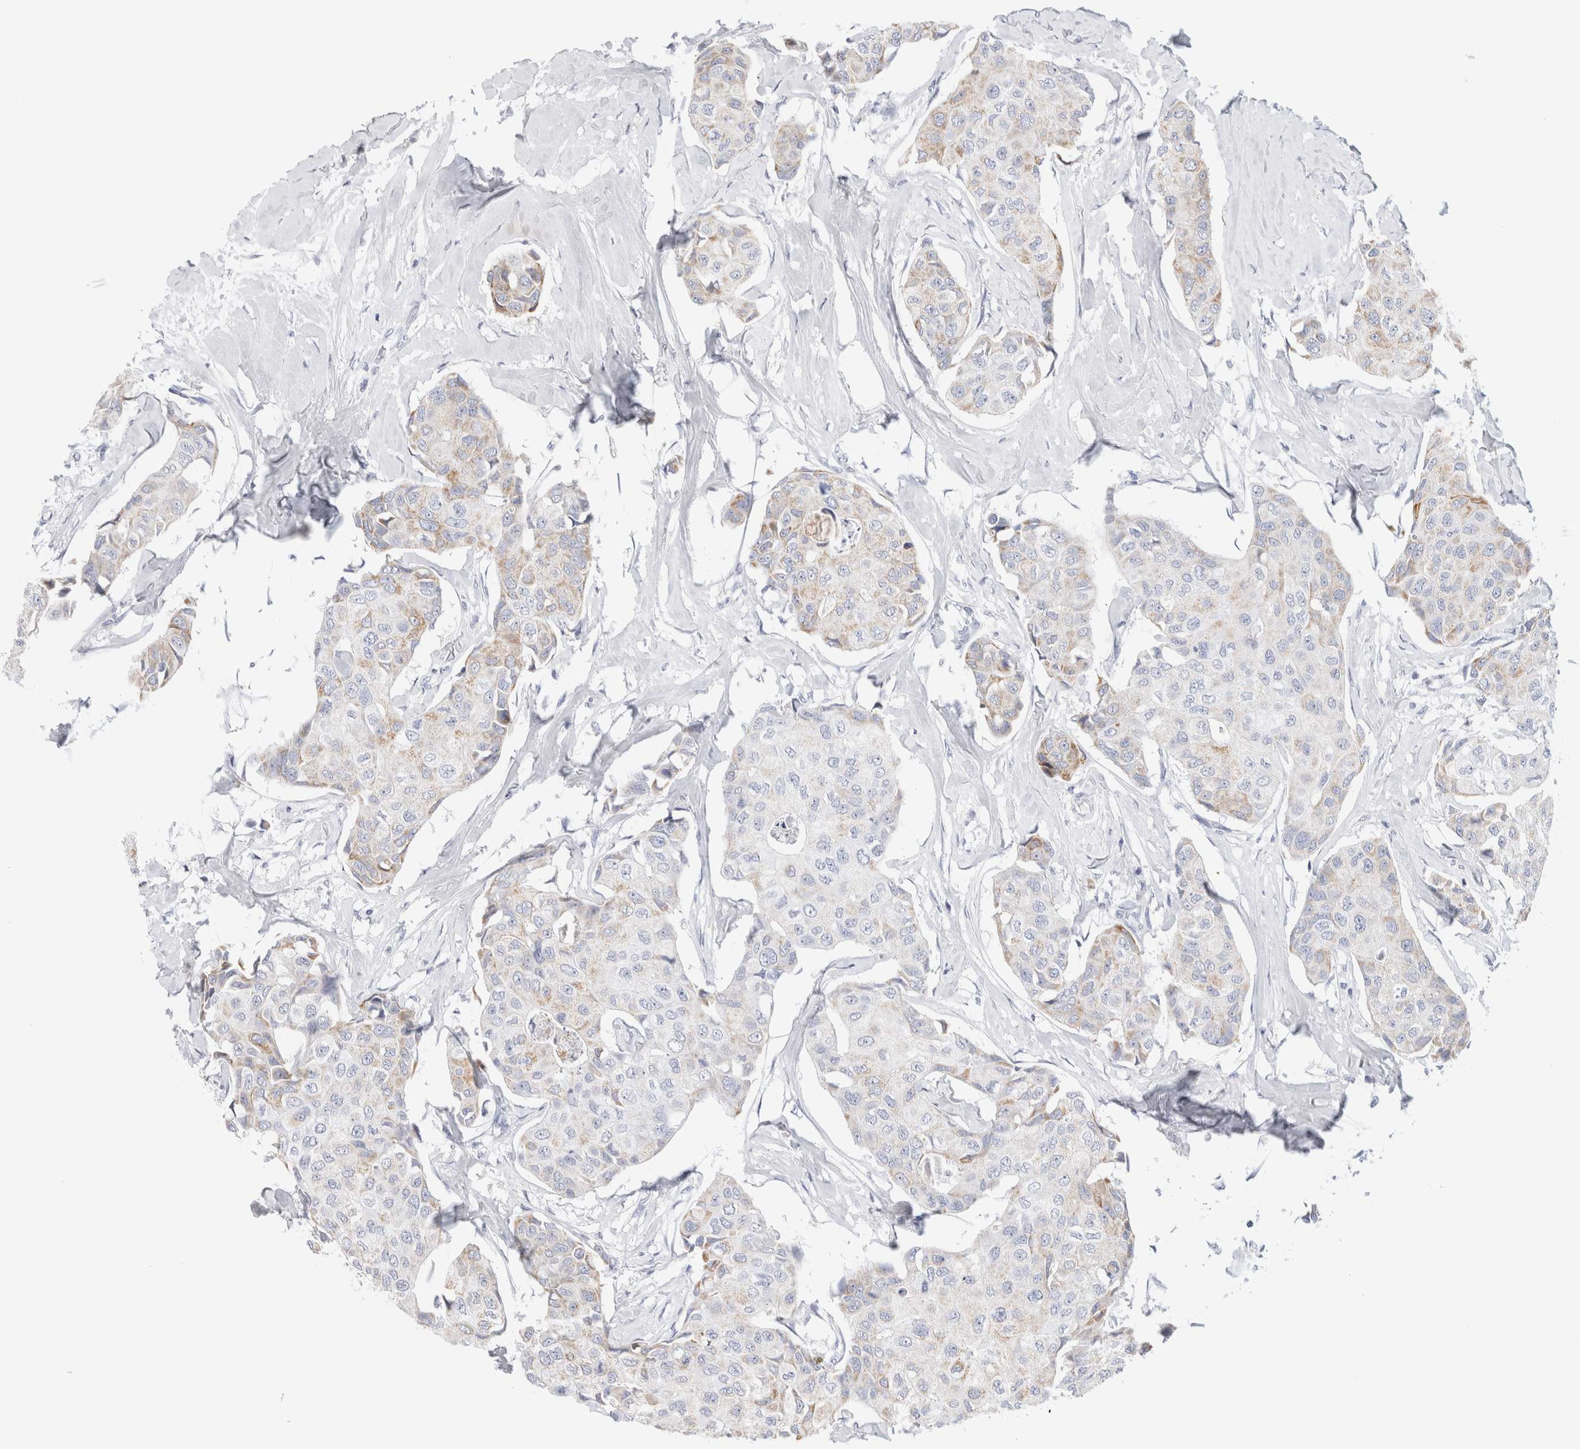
{"staining": {"intensity": "moderate", "quantity": "25%-75%", "location": "cytoplasmic/membranous"}, "tissue": "breast cancer", "cell_type": "Tumor cells", "image_type": "cancer", "snomed": [{"axis": "morphology", "description": "Duct carcinoma"}, {"axis": "topography", "description": "Breast"}], "caption": "A medium amount of moderate cytoplasmic/membranous staining is identified in about 25%-75% of tumor cells in infiltrating ductal carcinoma (breast) tissue.", "gene": "ECHDC2", "patient": {"sex": "female", "age": 80}}